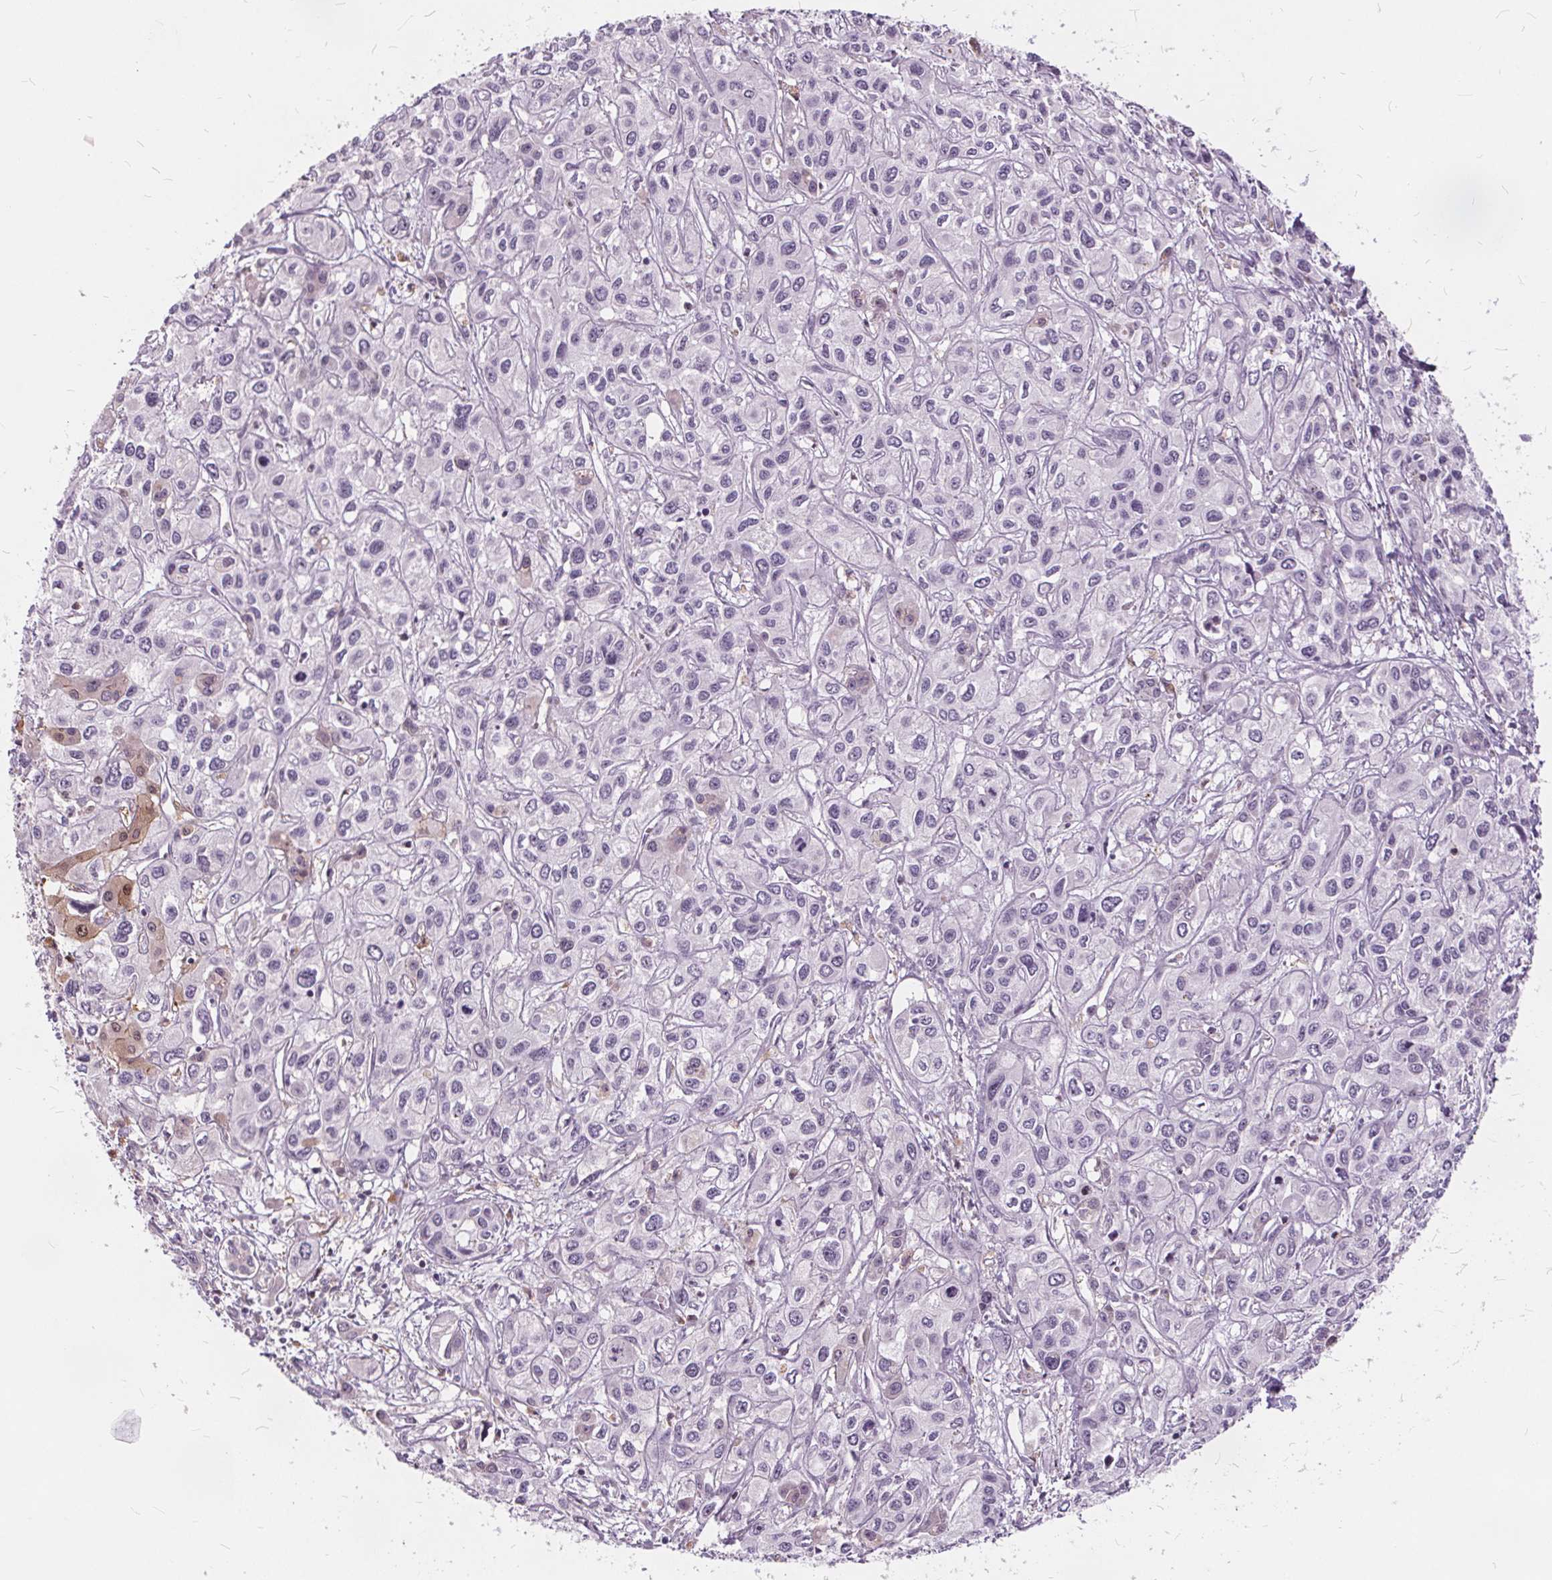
{"staining": {"intensity": "negative", "quantity": "none", "location": "none"}, "tissue": "liver cancer", "cell_type": "Tumor cells", "image_type": "cancer", "snomed": [{"axis": "morphology", "description": "Cholangiocarcinoma"}, {"axis": "topography", "description": "Liver"}], "caption": "An image of liver cholangiocarcinoma stained for a protein displays no brown staining in tumor cells. (Brightfield microscopy of DAB (3,3'-diaminobenzidine) IHC at high magnification).", "gene": "HAAO", "patient": {"sex": "female", "age": 66}}